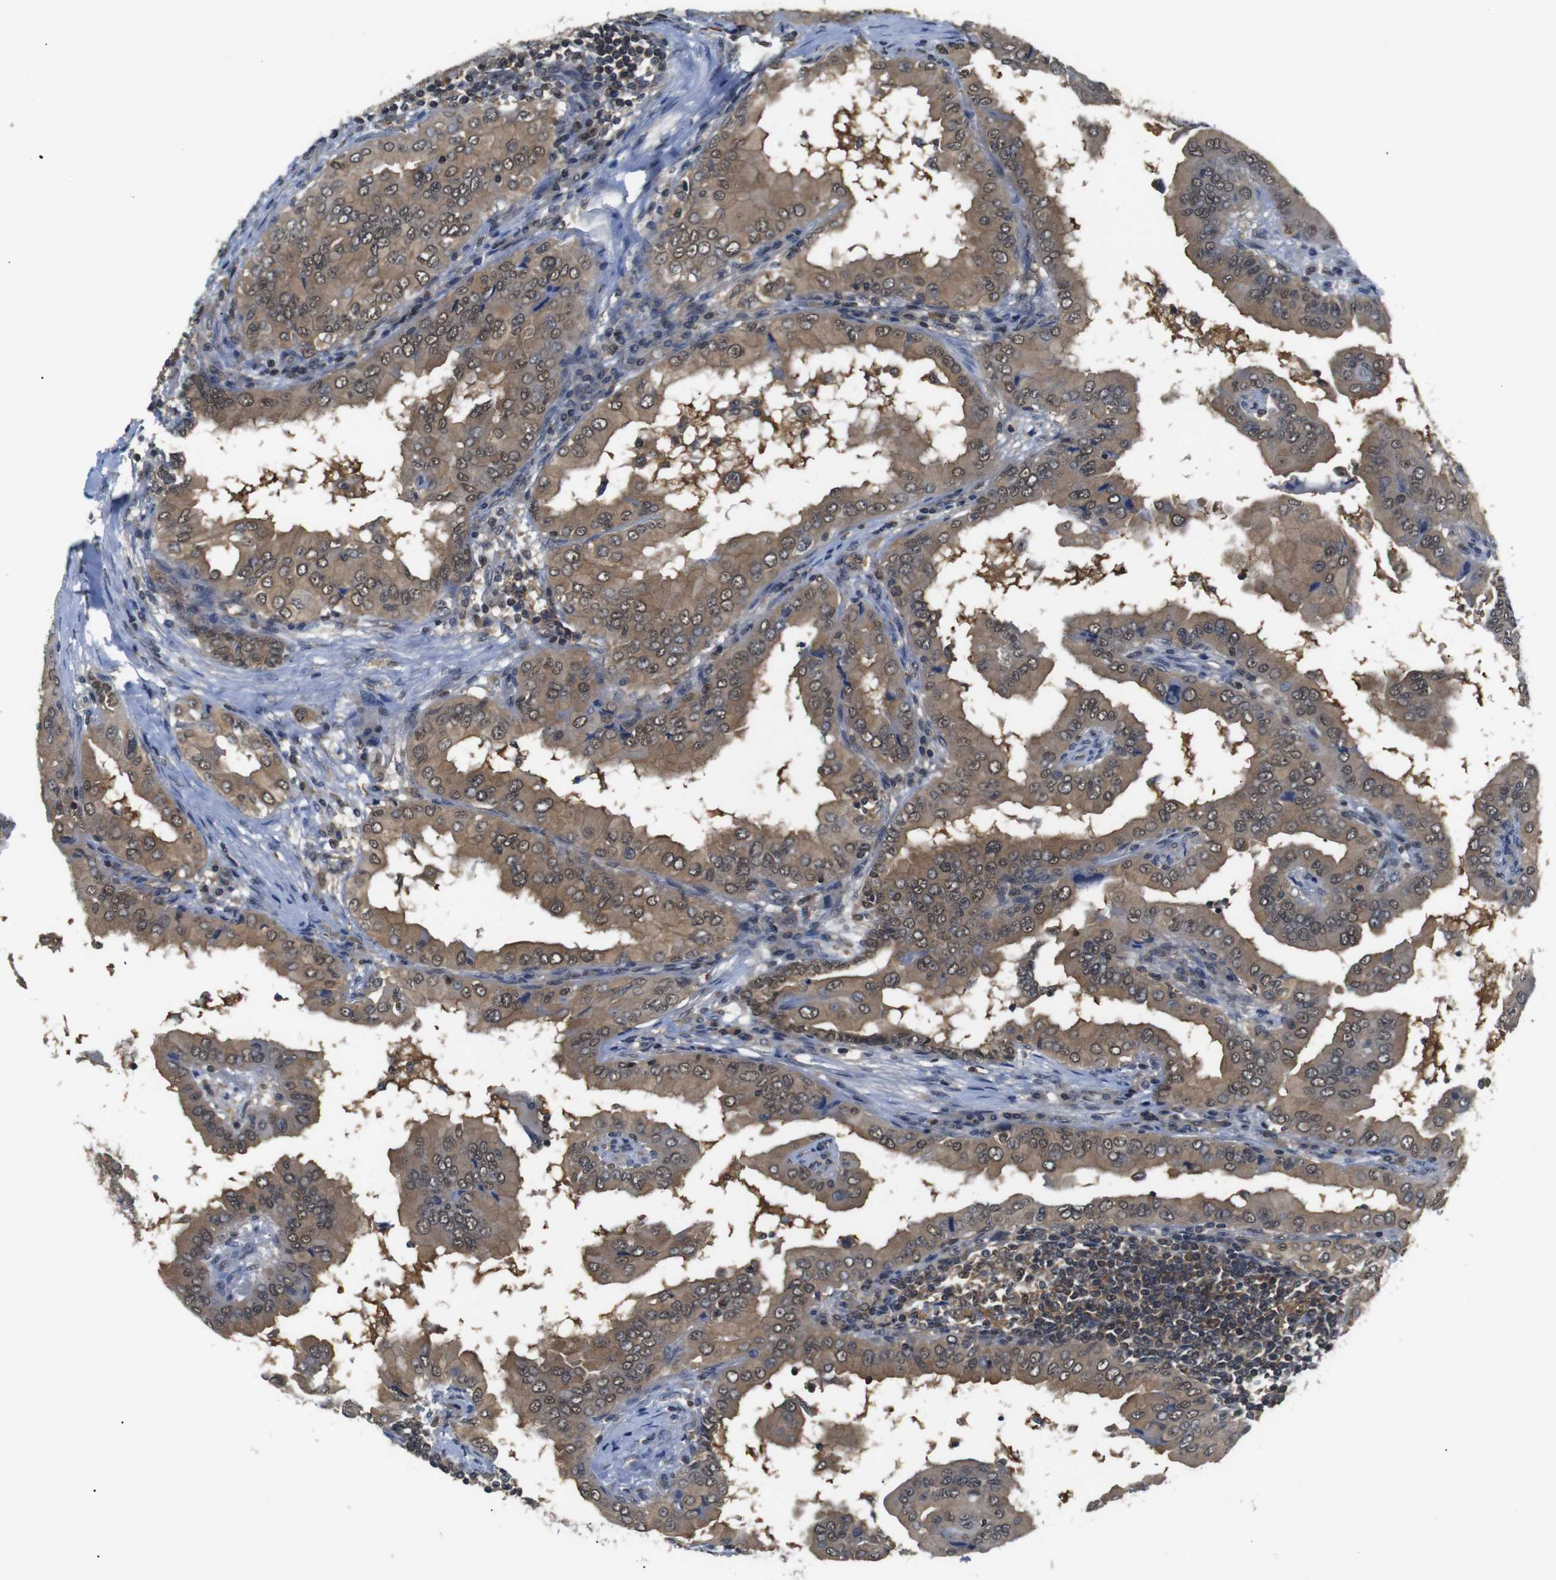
{"staining": {"intensity": "moderate", "quantity": ">75%", "location": "cytoplasmic/membranous,nuclear"}, "tissue": "thyroid cancer", "cell_type": "Tumor cells", "image_type": "cancer", "snomed": [{"axis": "morphology", "description": "Papillary adenocarcinoma, NOS"}, {"axis": "topography", "description": "Thyroid gland"}], "caption": "Protein staining by immunohistochemistry exhibits moderate cytoplasmic/membranous and nuclear staining in about >75% of tumor cells in papillary adenocarcinoma (thyroid). Nuclei are stained in blue.", "gene": "UBXN1", "patient": {"sex": "male", "age": 33}}